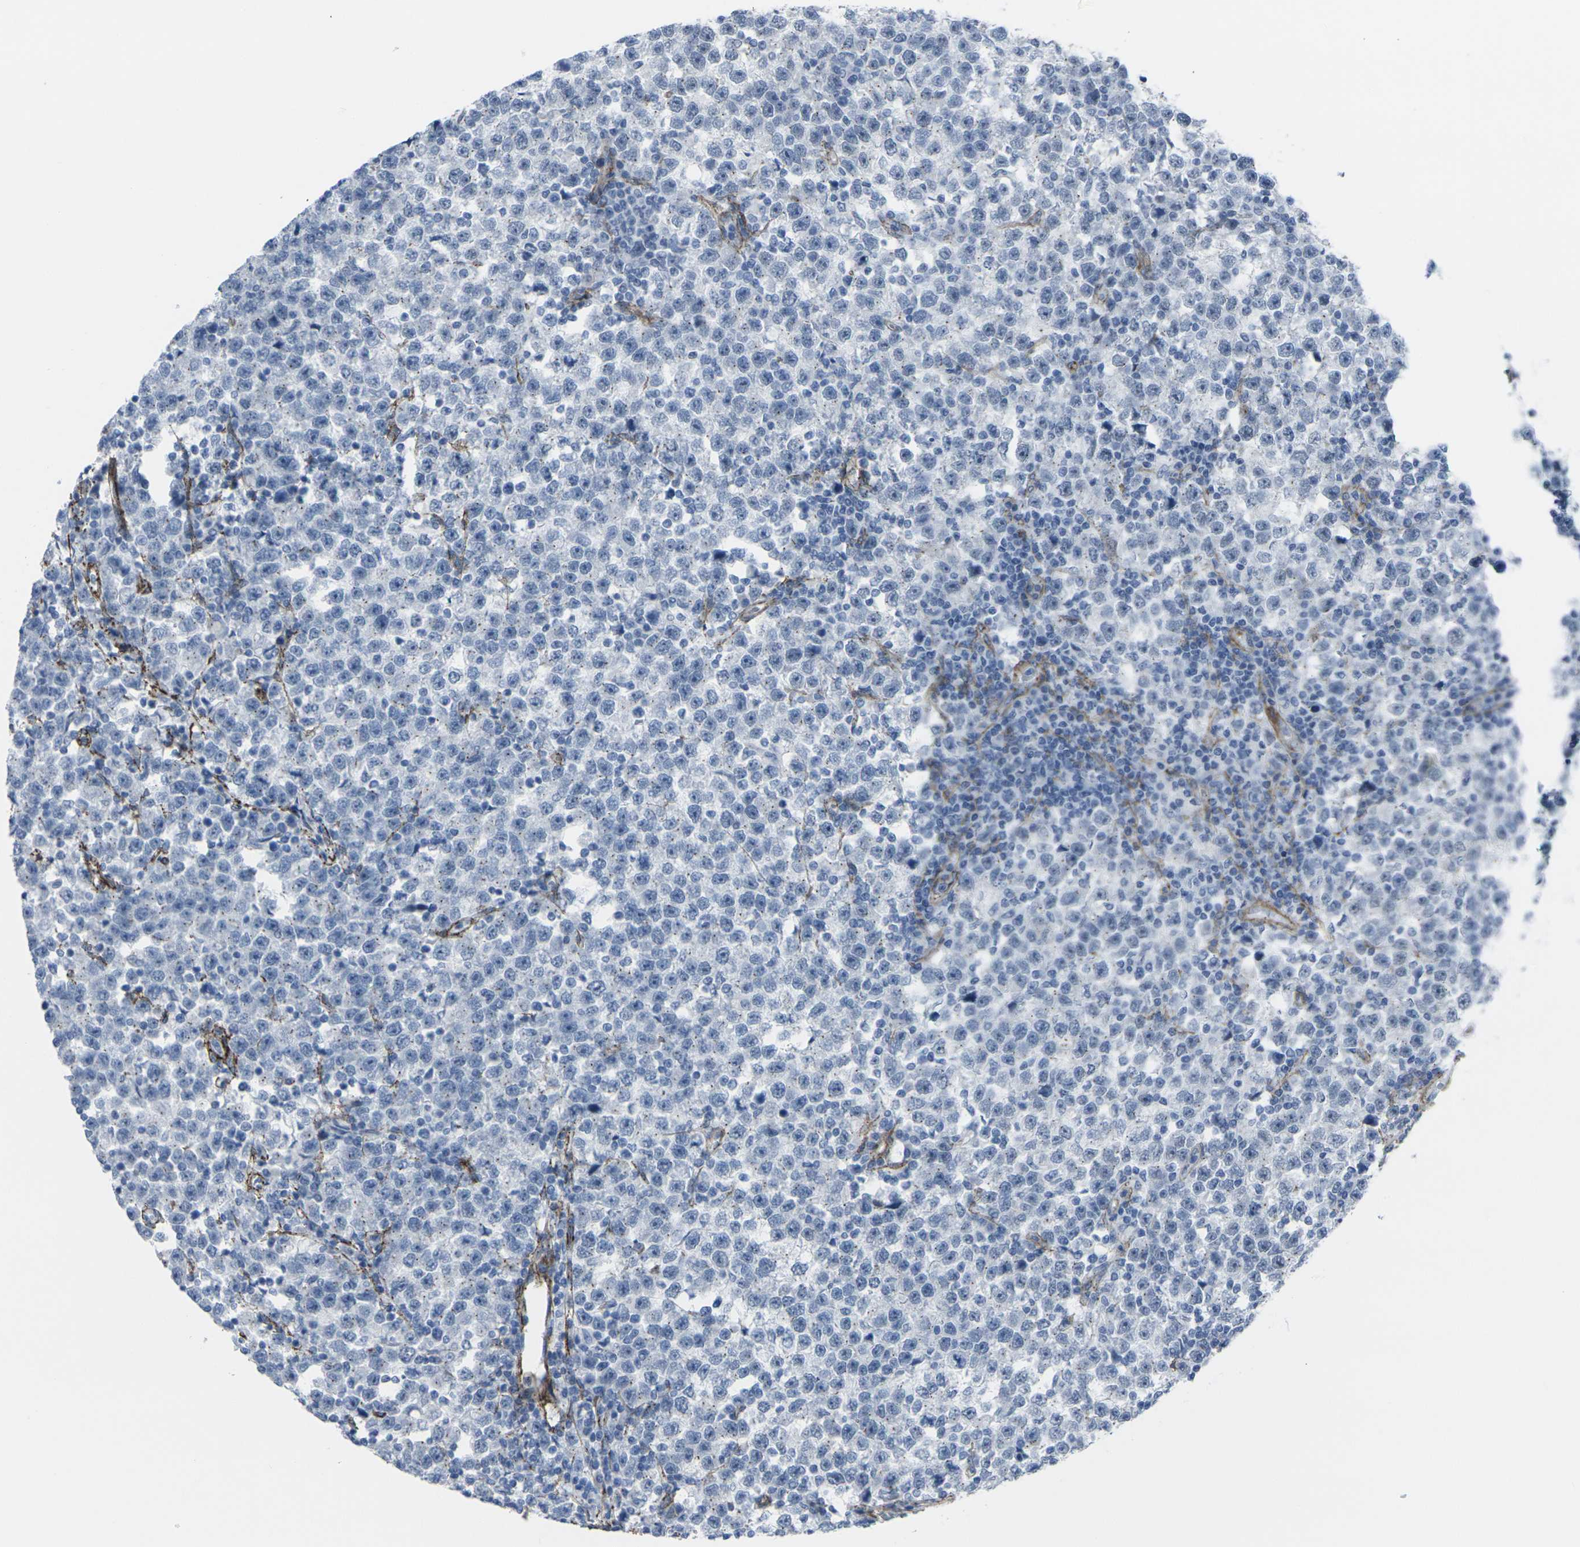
{"staining": {"intensity": "negative", "quantity": "none", "location": "none"}, "tissue": "testis cancer", "cell_type": "Tumor cells", "image_type": "cancer", "snomed": [{"axis": "morphology", "description": "Seminoma, NOS"}, {"axis": "topography", "description": "Testis"}], "caption": "High magnification brightfield microscopy of seminoma (testis) stained with DAB (3,3'-diaminobenzidine) (brown) and counterstained with hematoxylin (blue): tumor cells show no significant positivity.", "gene": "CDH11", "patient": {"sex": "male", "age": 43}}